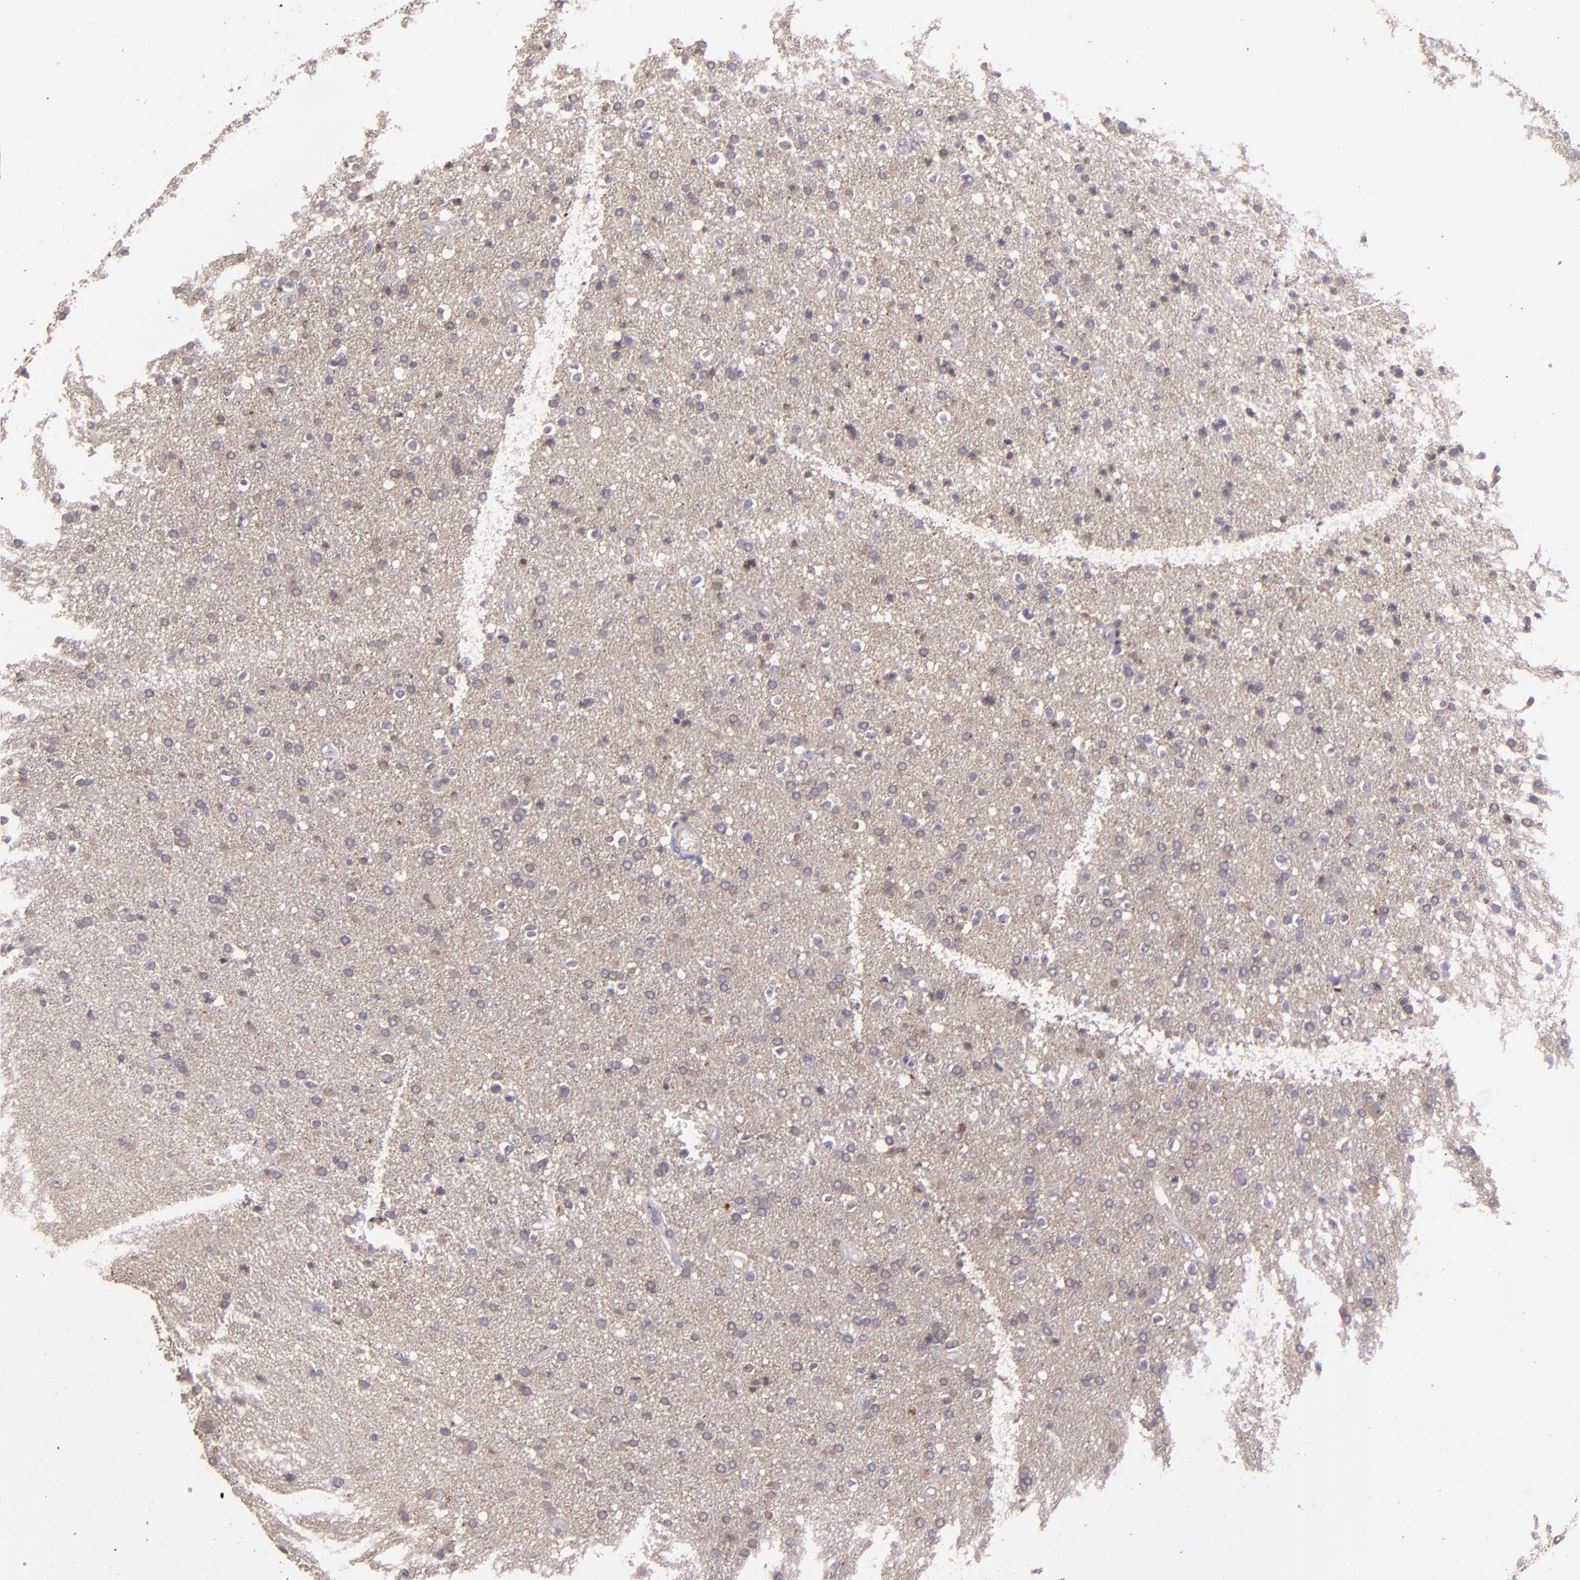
{"staining": {"intensity": "weak", "quantity": ">75%", "location": "cytoplasmic/membranous"}, "tissue": "glioma", "cell_type": "Tumor cells", "image_type": "cancer", "snomed": [{"axis": "morphology", "description": "Glioma, malignant, High grade"}, {"axis": "topography", "description": "Brain"}], "caption": "Weak cytoplasmic/membranous expression is present in about >75% of tumor cells in malignant glioma (high-grade).", "gene": "PAPPA", "patient": {"sex": "male", "age": 33}}